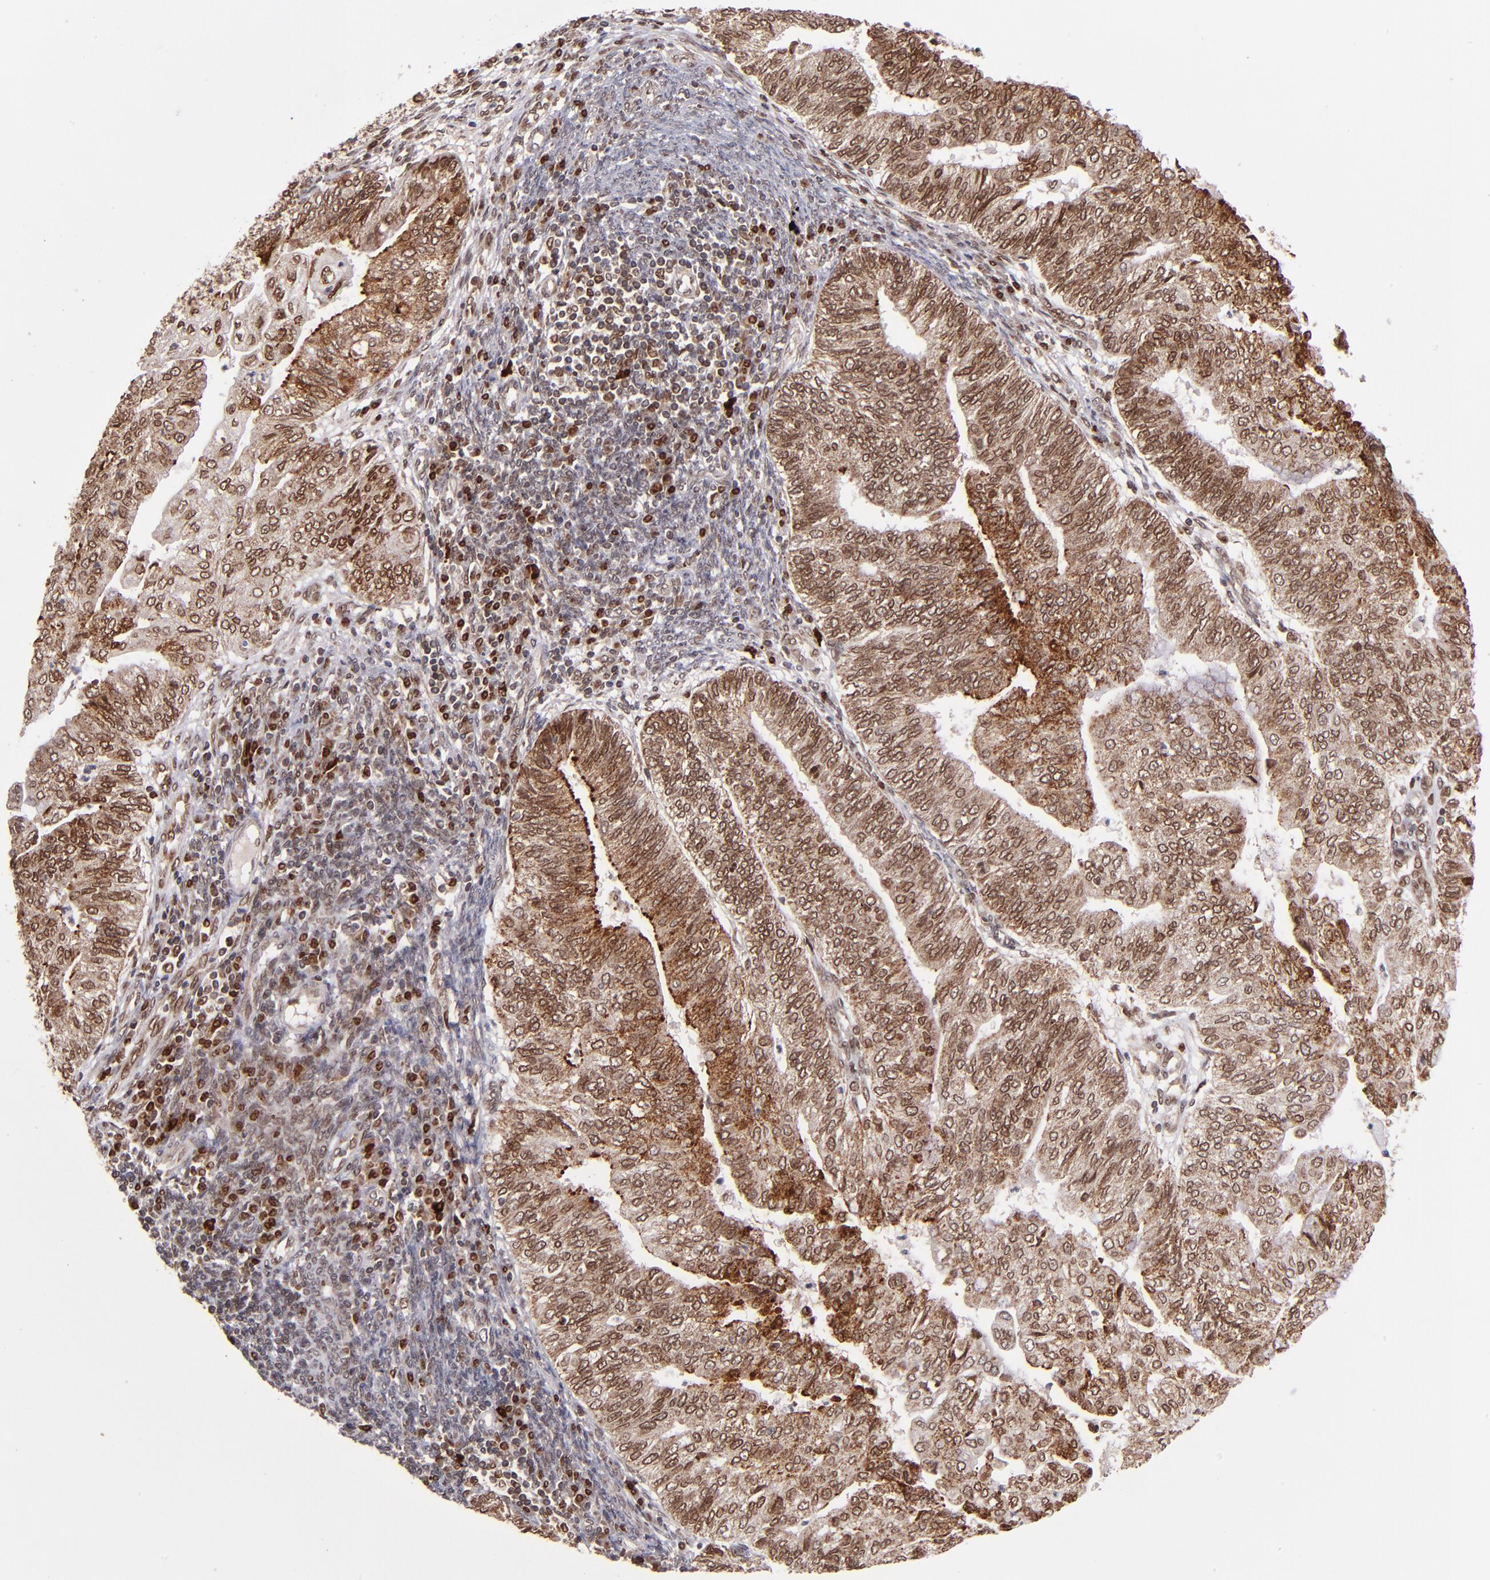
{"staining": {"intensity": "moderate", "quantity": ">75%", "location": "cytoplasmic/membranous,nuclear"}, "tissue": "endometrial cancer", "cell_type": "Tumor cells", "image_type": "cancer", "snomed": [{"axis": "morphology", "description": "Adenocarcinoma, NOS"}, {"axis": "topography", "description": "Endometrium"}], "caption": "This micrograph demonstrates immunohistochemistry (IHC) staining of endometrial cancer, with medium moderate cytoplasmic/membranous and nuclear positivity in approximately >75% of tumor cells.", "gene": "TOP1MT", "patient": {"sex": "female", "age": 59}}